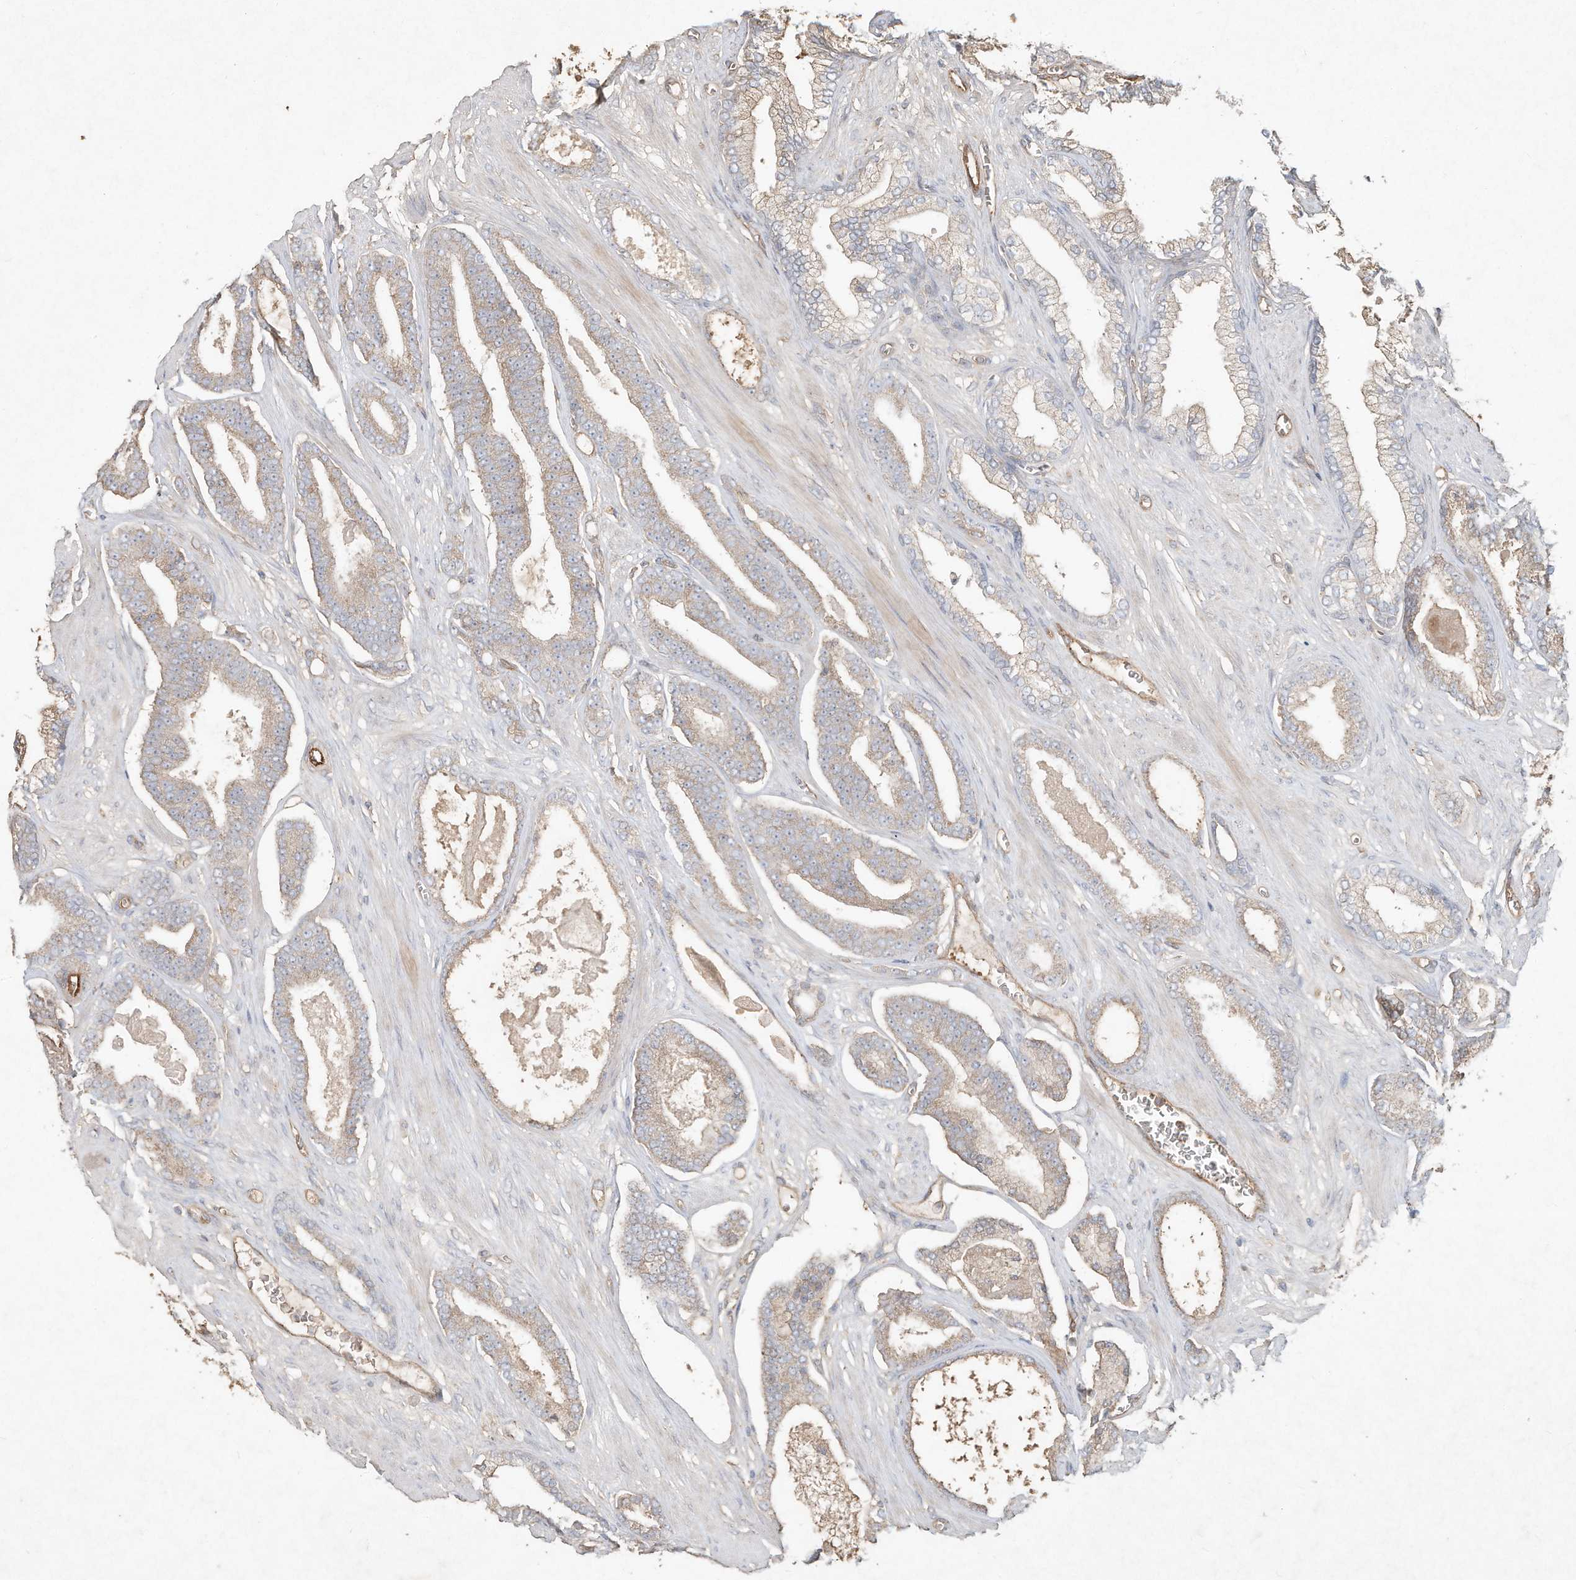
{"staining": {"intensity": "weak", "quantity": "25%-75%", "location": "cytoplasmic/membranous"}, "tissue": "prostate cancer", "cell_type": "Tumor cells", "image_type": "cancer", "snomed": [{"axis": "morphology", "description": "Adenocarcinoma, Low grade"}, {"axis": "topography", "description": "Prostate"}], "caption": "Prostate adenocarcinoma (low-grade) stained with immunohistochemistry displays weak cytoplasmic/membranous positivity in about 25%-75% of tumor cells.", "gene": "HTR5A", "patient": {"sex": "male", "age": 70}}